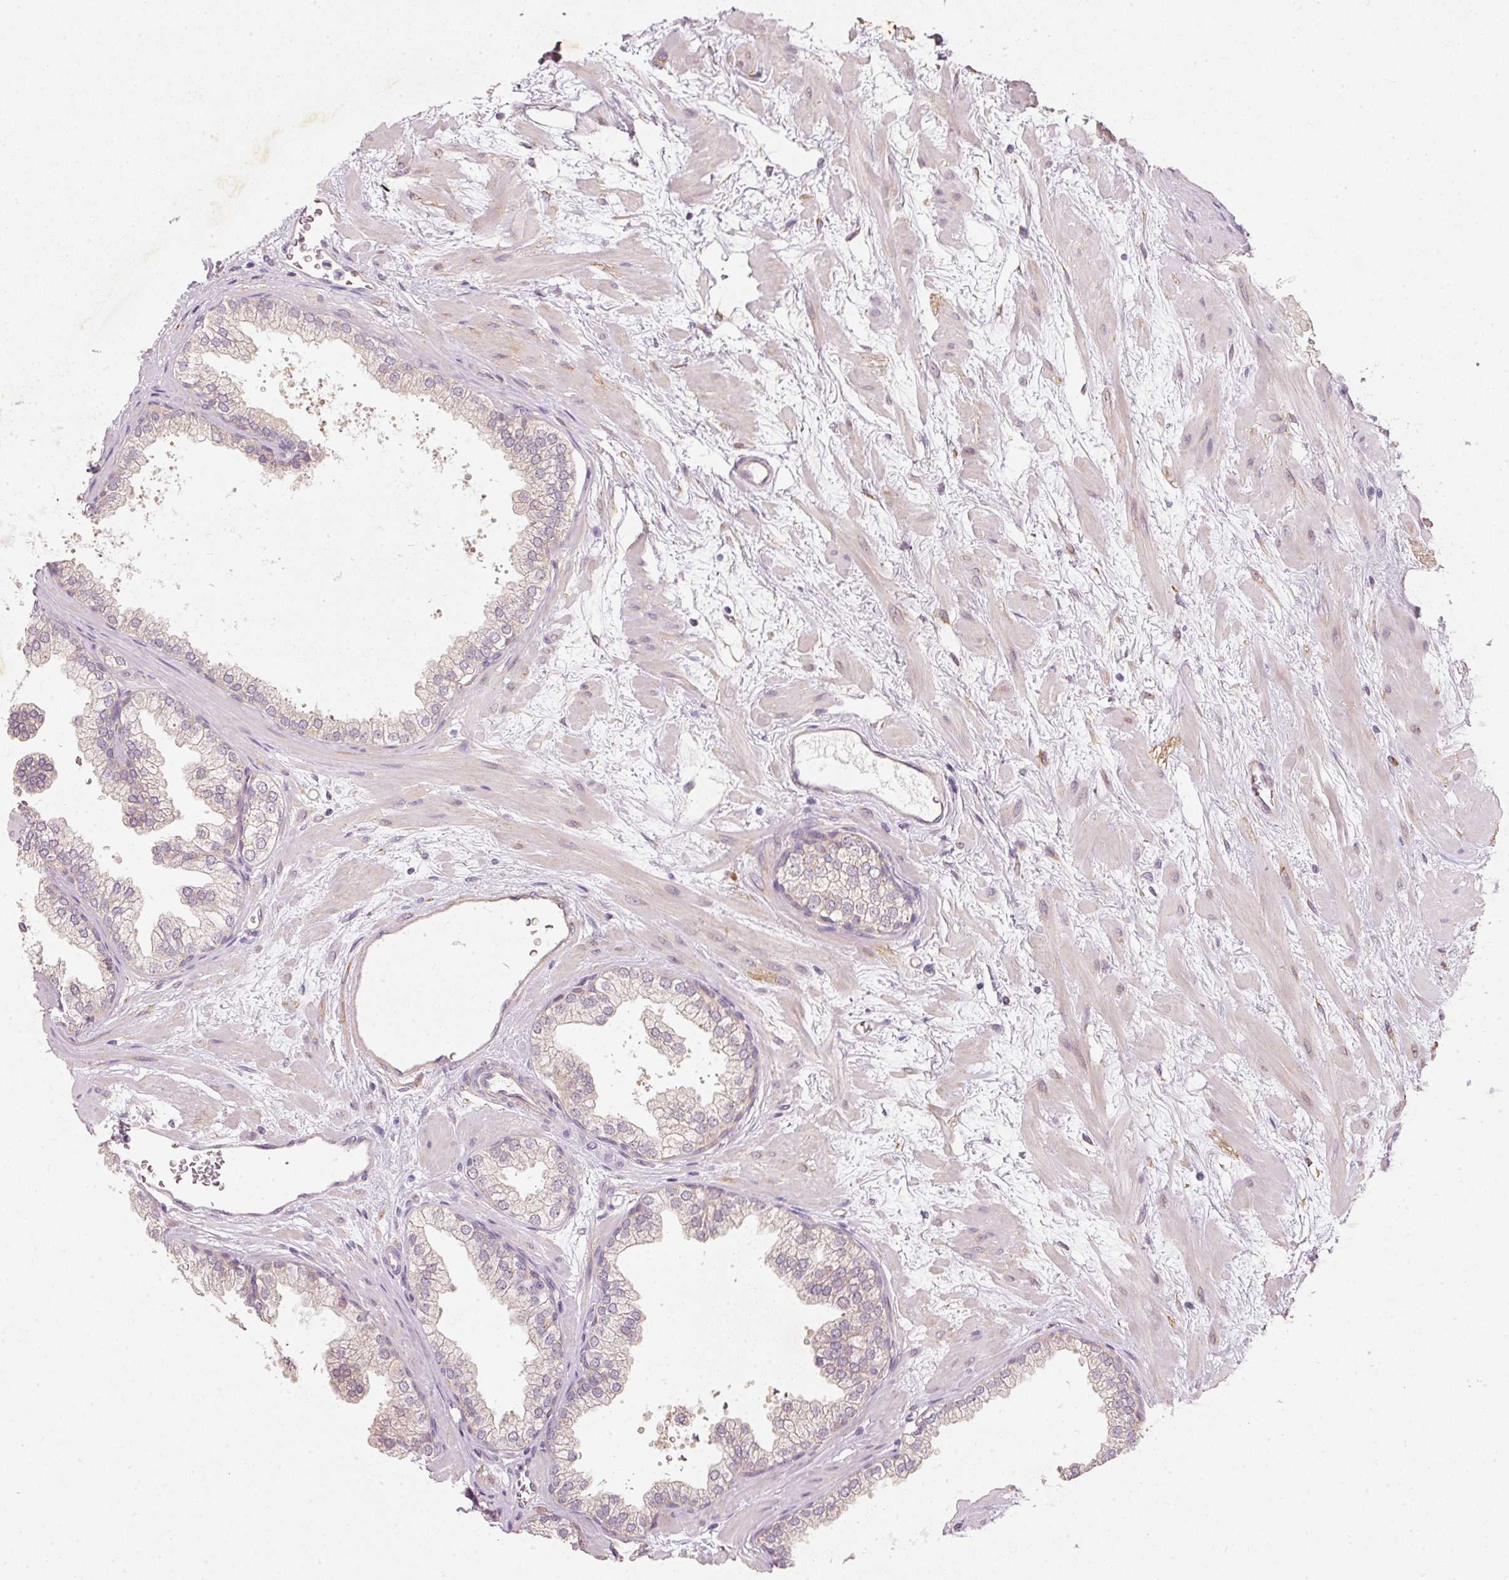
{"staining": {"intensity": "weak", "quantity": ">75%", "location": "cytoplasmic/membranous"}, "tissue": "prostate", "cell_type": "Glandular cells", "image_type": "normal", "snomed": [{"axis": "morphology", "description": "Normal tissue, NOS"}, {"axis": "topography", "description": "Prostate"}], "caption": "Immunohistochemical staining of benign human prostate displays weak cytoplasmic/membranous protein expression in about >75% of glandular cells.", "gene": "RGL2", "patient": {"sex": "male", "age": 37}}